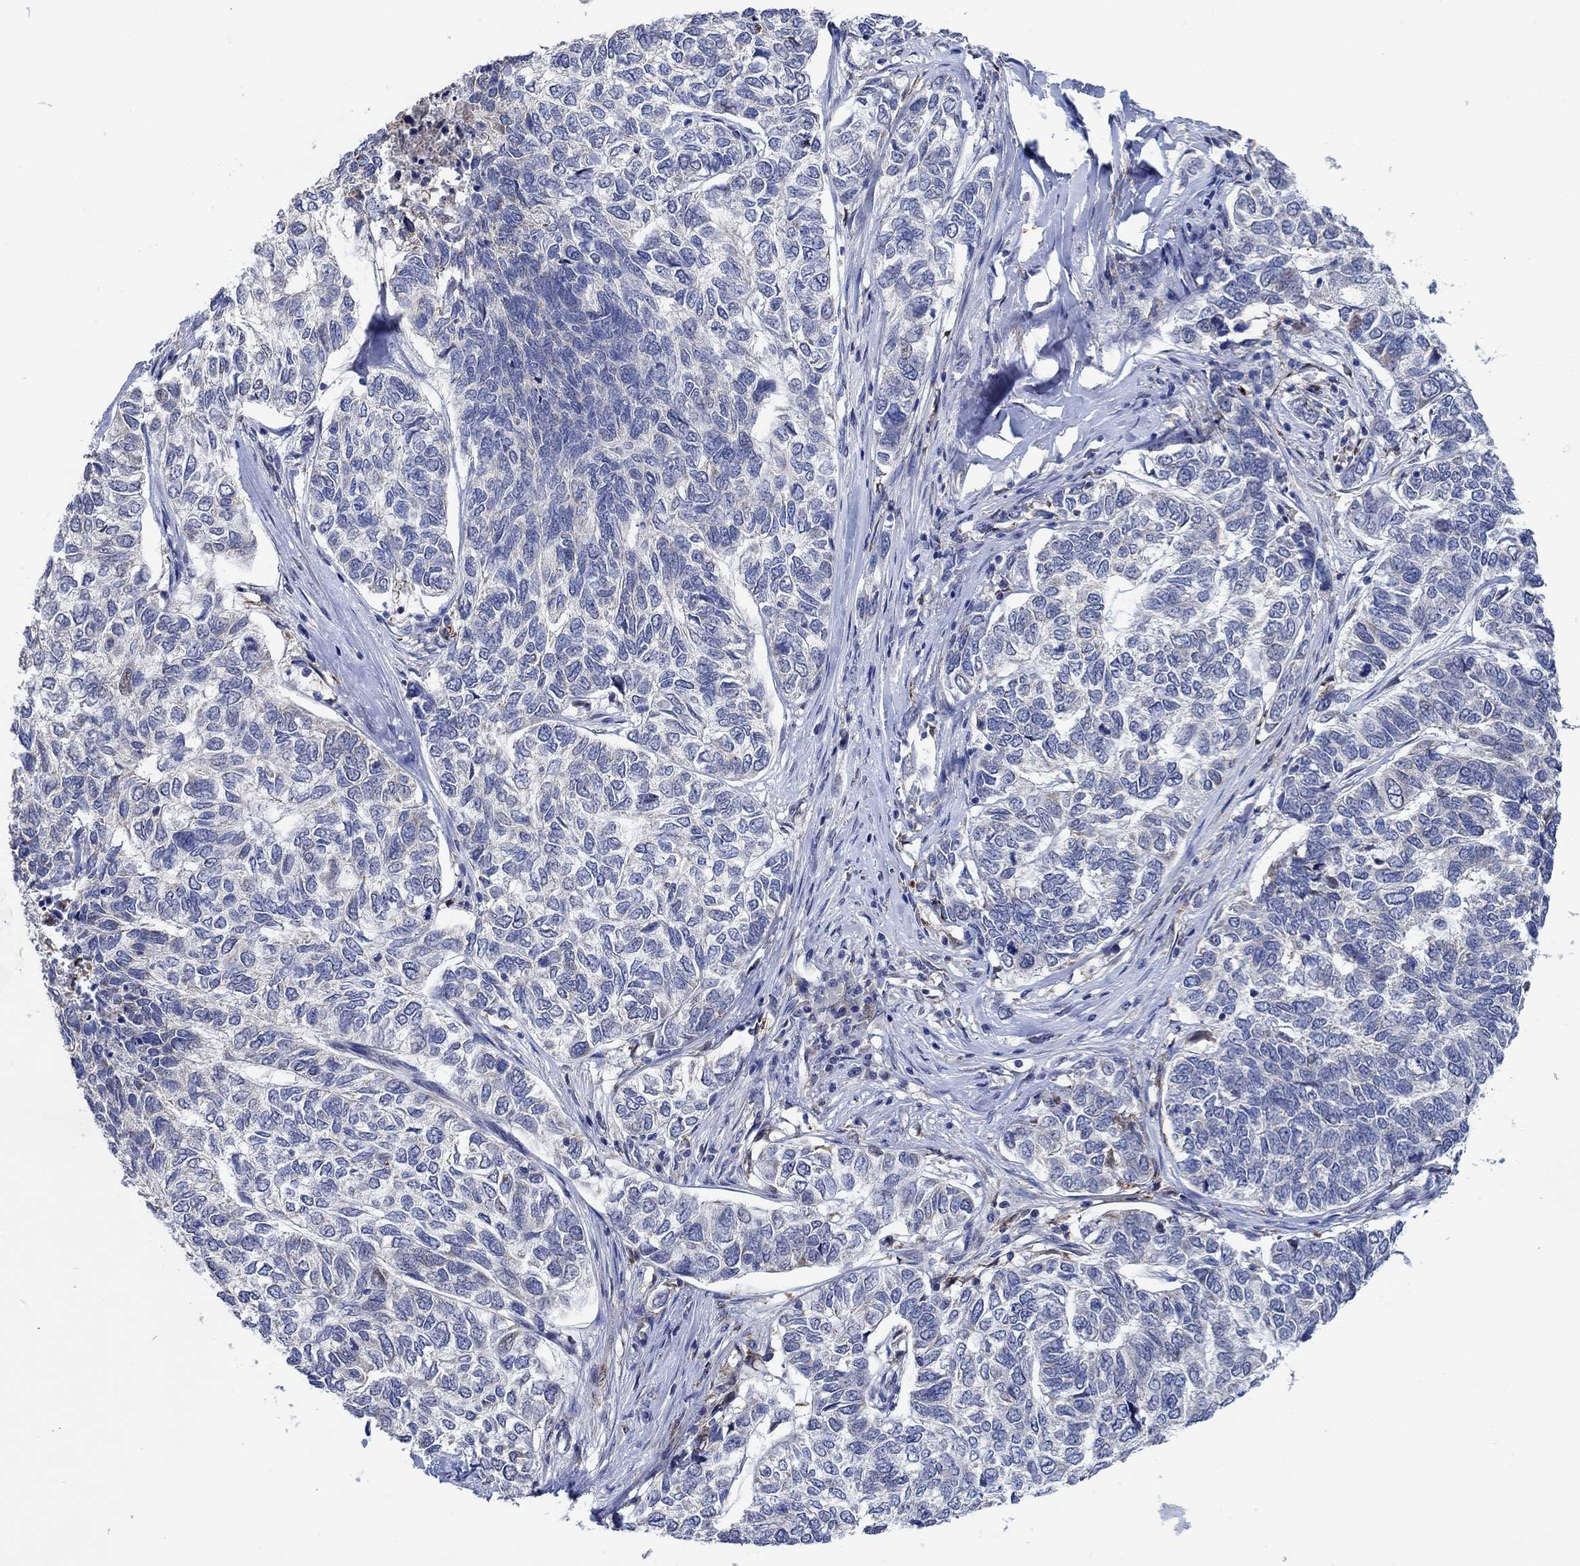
{"staining": {"intensity": "negative", "quantity": "none", "location": "none"}, "tissue": "skin cancer", "cell_type": "Tumor cells", "image_type": "cancer", "snomed": [{"axis": "morphology", "description": "Basal cell carcinoma"}, {"axis": "topography", "description": "Skin"}], "caption": "High power microscopy histopathology image of an IHC histopathology image of skin cancer, revealing no significant expression in tumor cells. (DAB immunohistochemistry (IHC), high magnification).", "gene": "MPP1", "patient": {"sex": "female", "age": 65}}